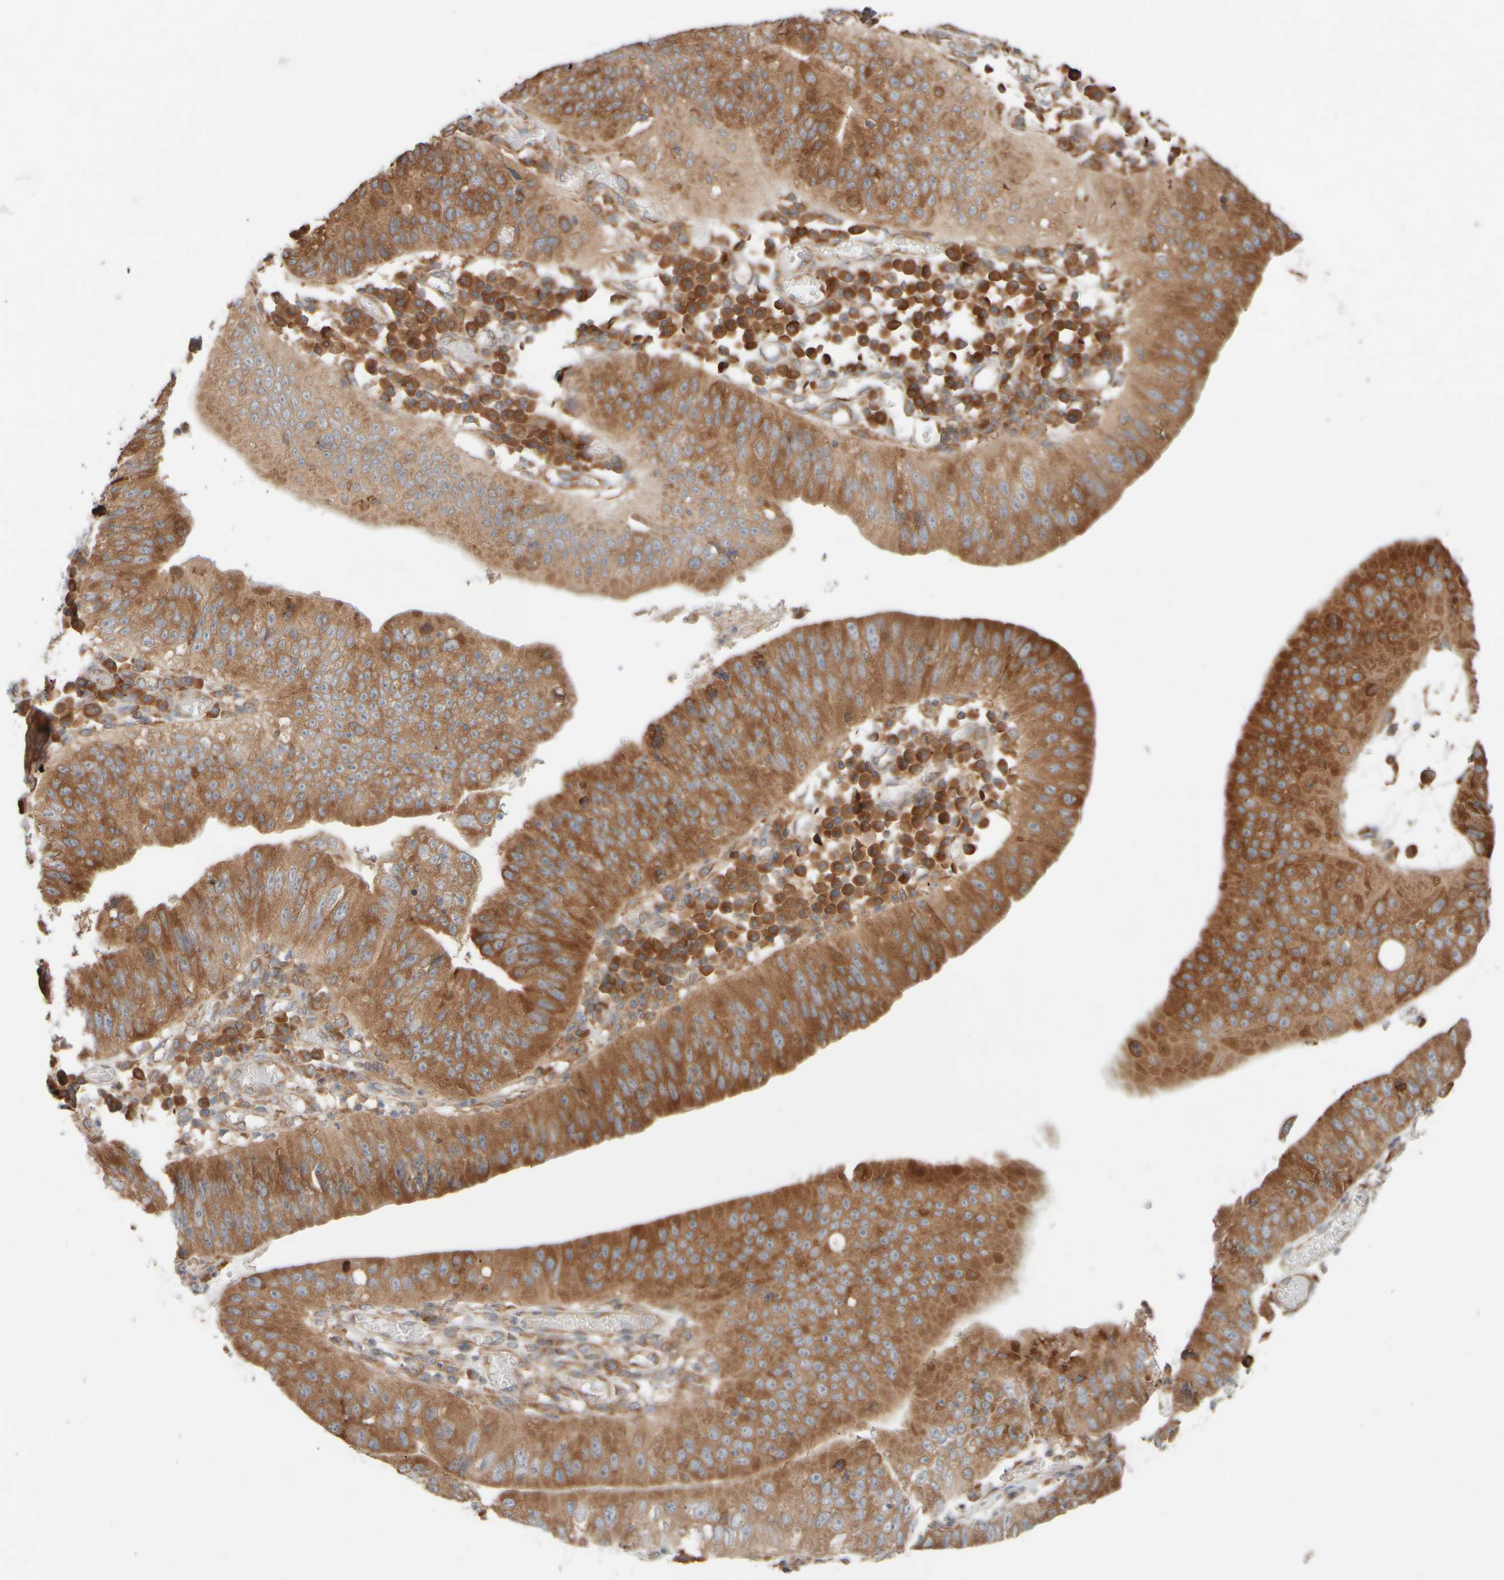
{"staining": {"intensity": "strong", "quantity": ">75%", "location": "cytoplasmic/membranous"}, "tissue": "stomach cancer", "cell_type": "Tumor cells", "image_type": "cancer", "snomed": [{"axis": "morphology", "description": "Adenocarcinoma, NOS"}, {"axis": "topography", "description": "Stomach"}], "caption": "Approximately >75% of tumor cells in human stomach adenocarcinoma demonstrate strong cytoplasmic/membranous protein staining as visualized by brown immunohistochemical staining.", "gene": "EIF2B3", "patient": {"sex": "male", "age": 59}}